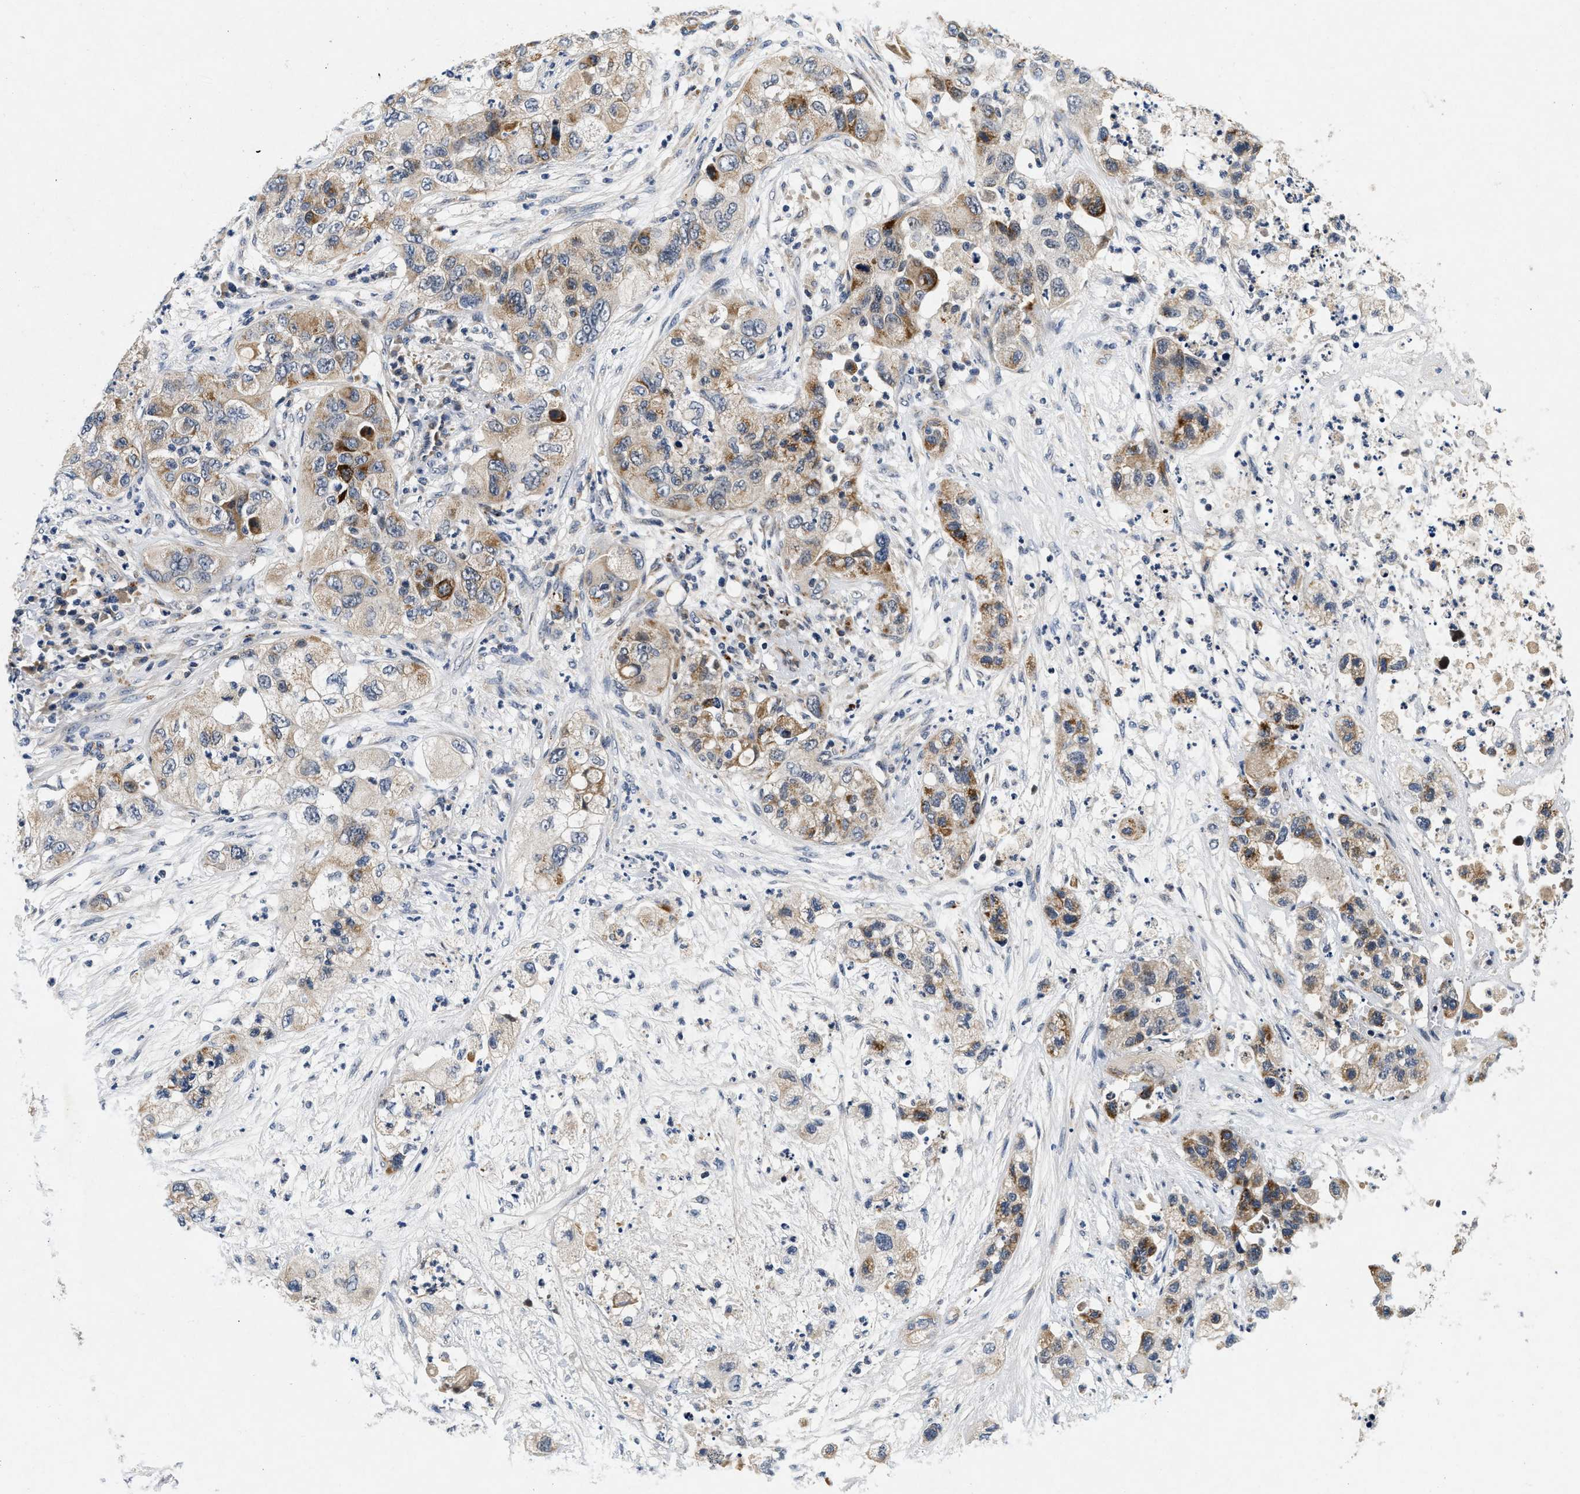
{"staining": {"intensity": "moderate", "quantity": ">75%", "location": "cytoplasmic/membranous"}, "tissue": "pancreatic cancer", "cell_type": "Tumor cells", "image_type": "cancer", "snomed": [{"axis": "morphology", "description": "Adenocarcinoma, NOS"}, {"axis": "topography", "description": "Pancreas"}], "caption": "Protein staining of pancreatic cancer (adenocarcinoma) tissue shows moderate cytoplasmic/membranous expression in approximately >75% of tumor cells. (Stains: DAB (3,3'-diaminobenzidine) in brown, nuclei in blue, Microscopy: brightfield microscopy at high magnification).", "gene": "PDP1", "patient": {"sex": "female", "age": 78}}